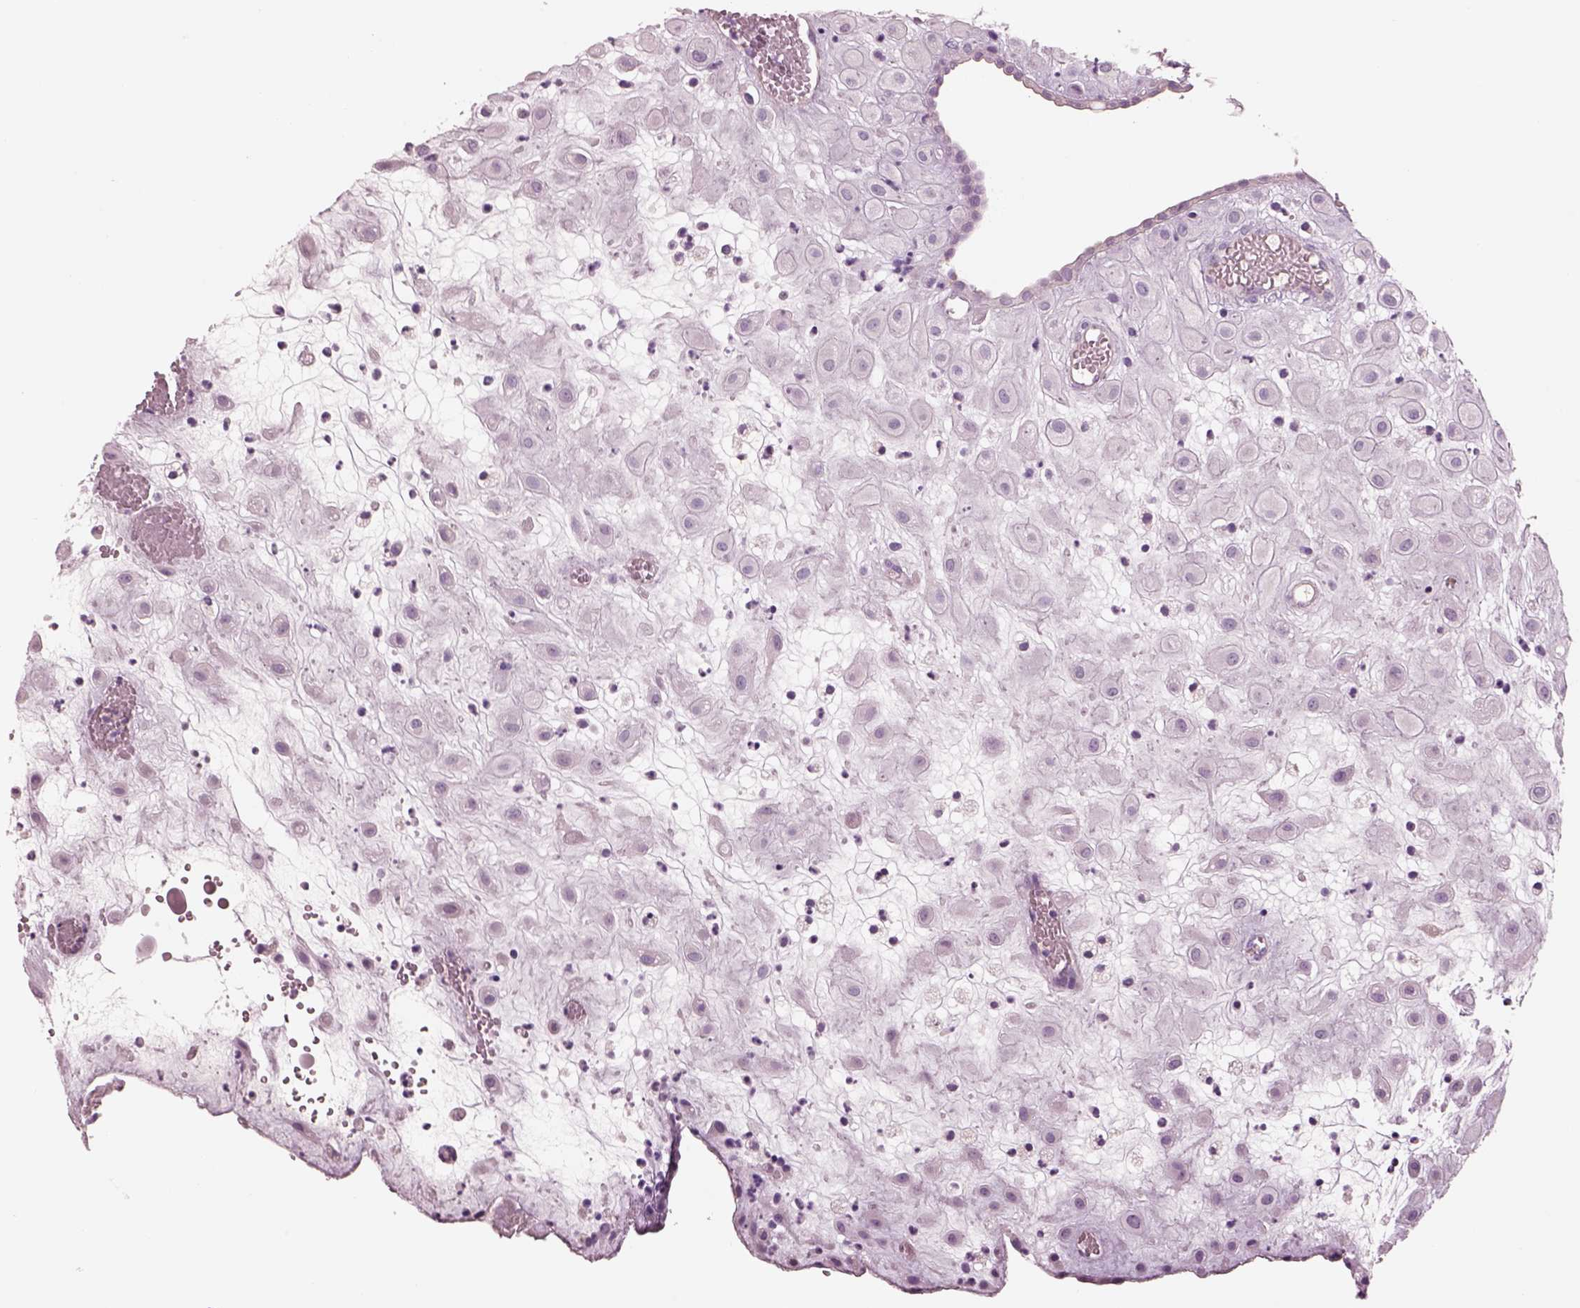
{"staining": {"intensity": "negative", "quantity": "none", "location": "none"}, "tissue": "placenta", "cell_type": "Decidual cells", "image_type": "normal", "snomed": [{"axis": "morphology", "description": "Normal tissue, NOS"}, {"axis": "topography", "description": "Placenta"}], "caption": "Image shows no significant protein expression in decidual cells of unremarkable placenta. Nuclei are stained in blue.", "gene": "IGLL1", "patient": {"sex": "female", "age": 24}}